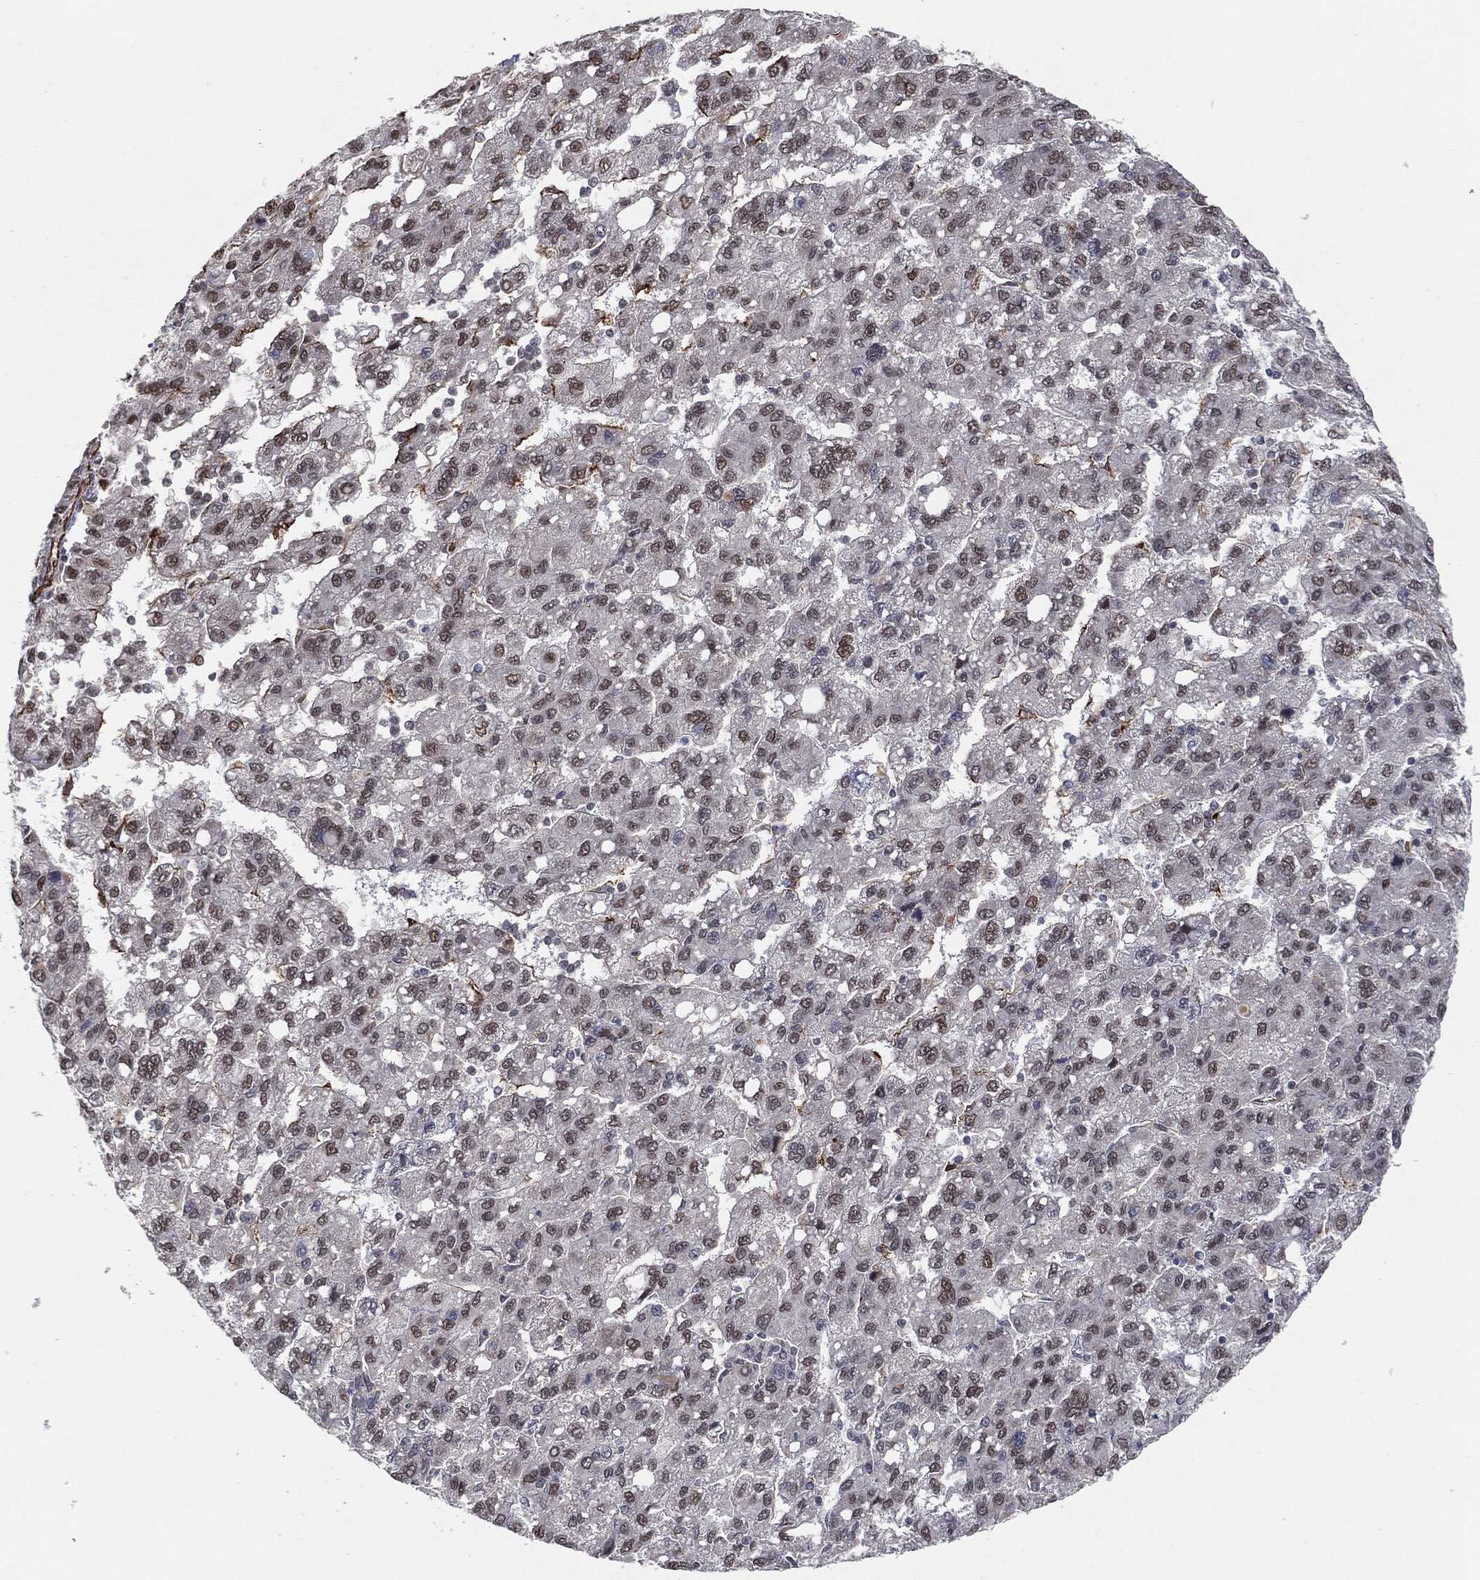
{"staining": {"intensity": "weak", "quantity": "25%-75%", "location": "nuclear"}, "tissue": "liver cancer", "cell_type": "Tumor cells", "image_type": "cancer", "snomed": [{"axis": "morphology", "description": "Carcinoma, Hepatocellular, NOS"}, {"axis": "topography", "description": "Liver"}], "caption": "A low amount of weak nuclear positivity is appreciated in approximately 25%-75% of tumor cells in liver cancer (hepatocellular carcinoma) tissue.", "gene": "TP53RK", "patient": {"sex": "female", "age": 82}}